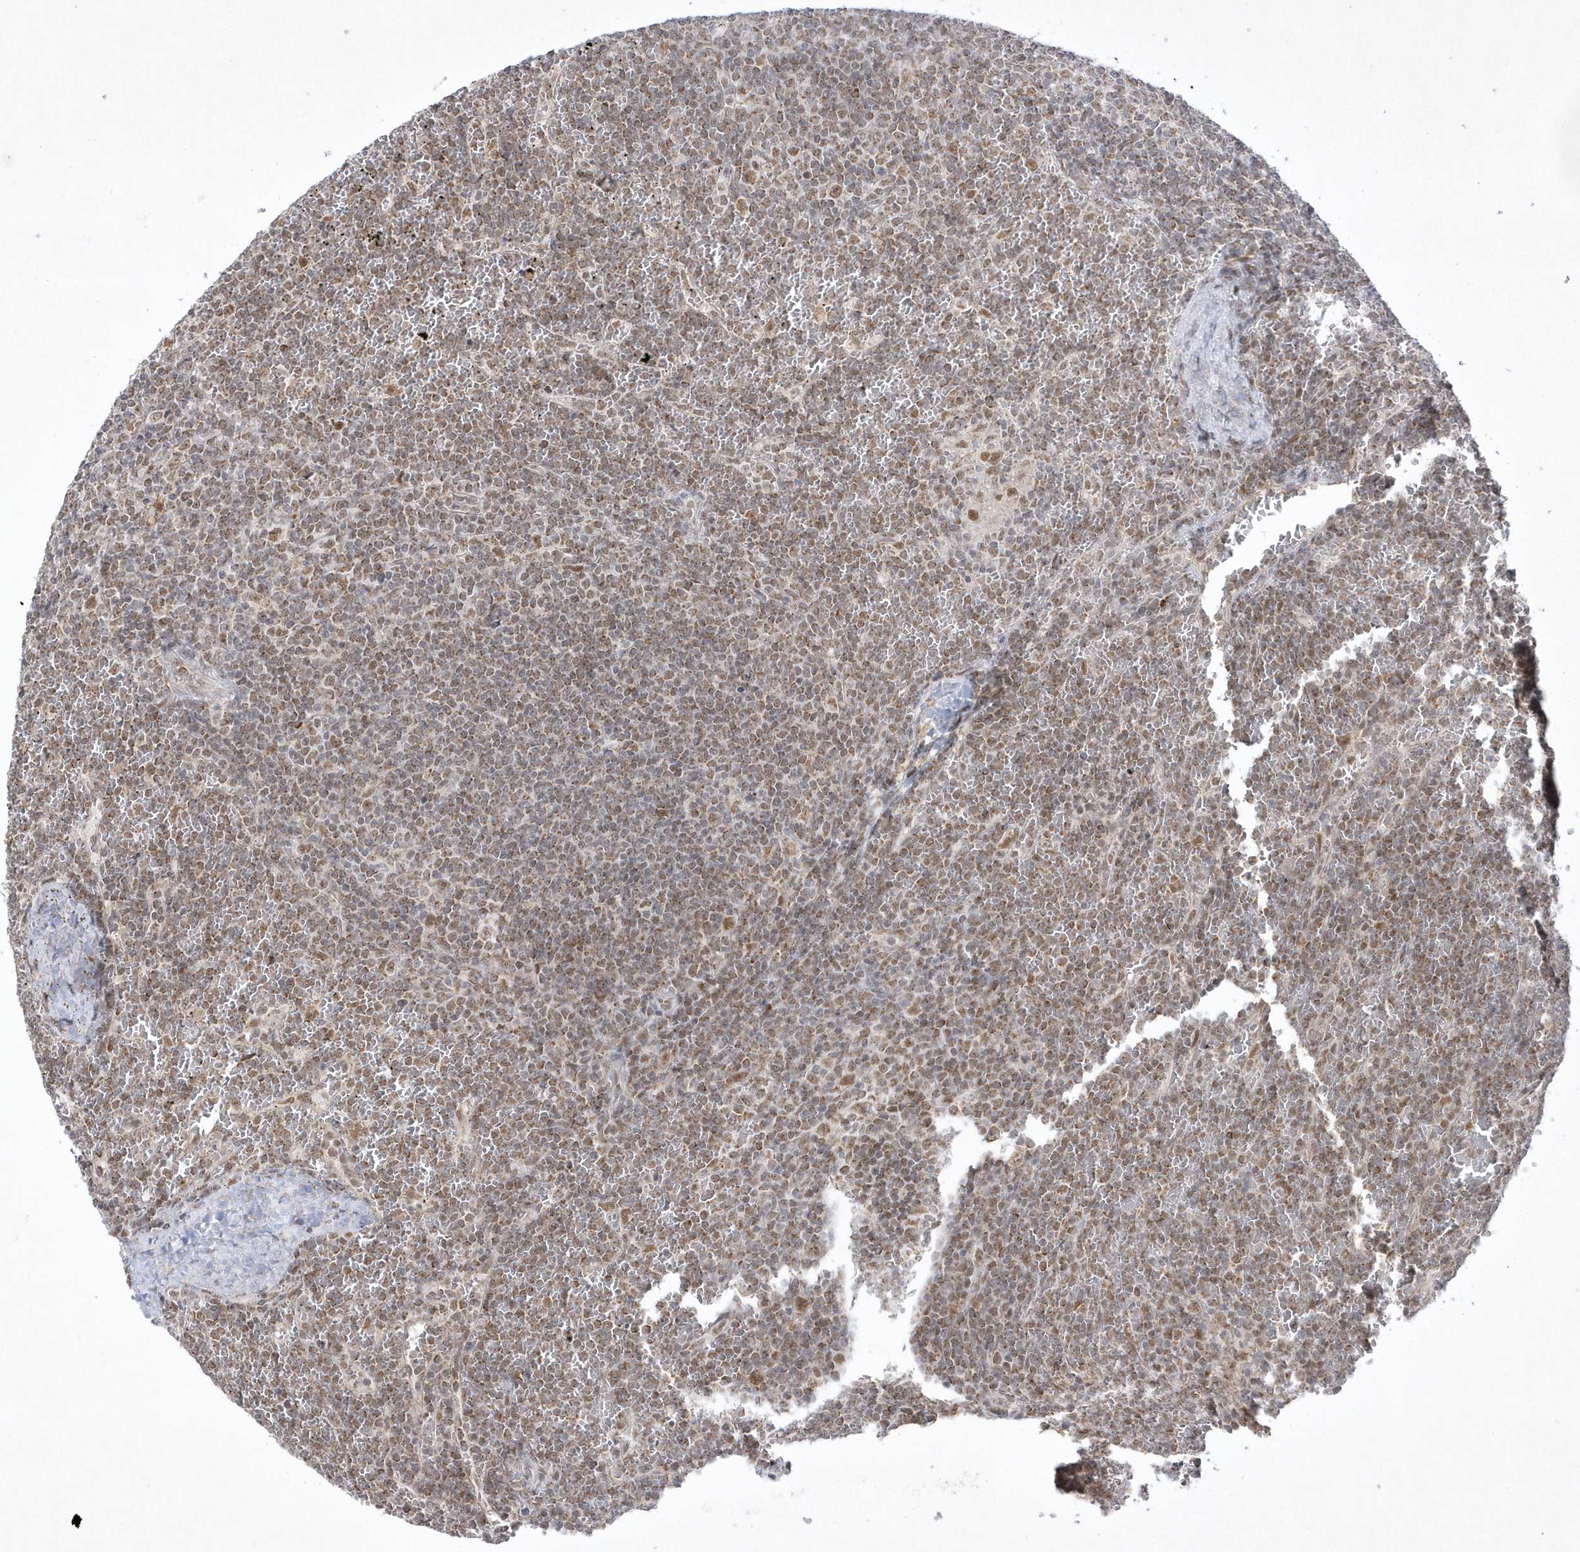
{"staining": {"intensity": "moderate", "quantity": "25%-75%", "location": "cytoplasmic/membranous,nuclear"}, "tissue": "lymphoma", "cell_type": "Tumor cells", "image_type": "cancer", "snomed": [{"axis": "morphology", "description": "Malignant lymphoma, non-Hodgkin's type, Low grade"}, {"axis": "topography", "description": "Spleen"}], "caption": "Immunohistochemical staining of human malignant lymphoma, non-Hodgkin's type (low-grade) exhibits moderate cytoplasmic/membranous and nuclear protein positivity in approximately 25%-75% of tumor cells.", "gene": "CPSF3", "patient": {"sex": "female", "age": 19}}